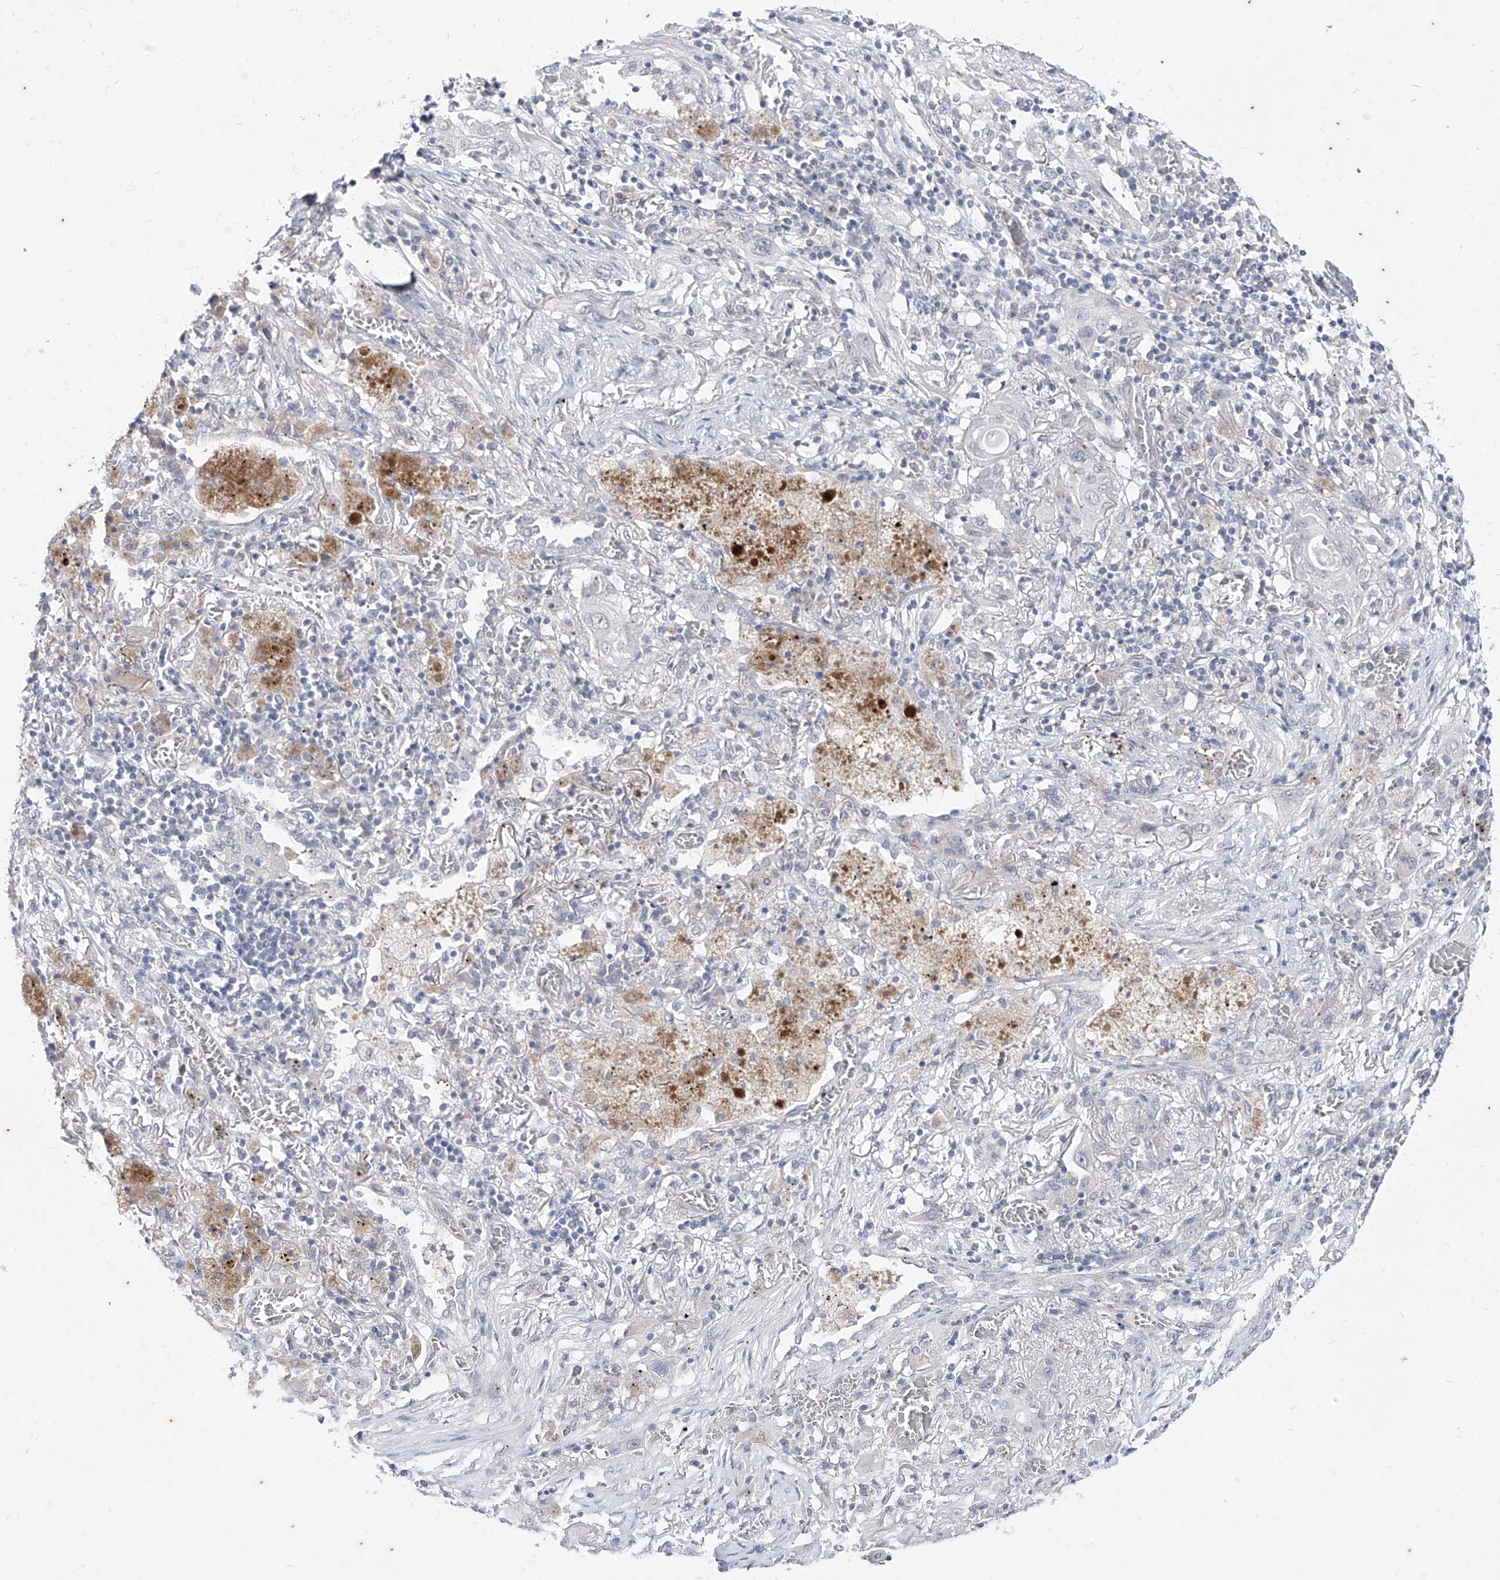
{"staining": {"intensity": "negative", "quantity": "none", "location": "none"}, "tissue": "lung cancer", "cell_type": "Tumor cells", "image_type": "cancer", "snomed": [{"axis": "morphology", "description": "Squamous cell carcinoma, NOS"}, {"axis": "topography", "description": "Lung"}], "caption": "The photomicrograph displays no staining of tumor cells in lung cancer (squamous cell carcinoma). (Immunohistochemistry (ihc), brightfield microscopy, high magnification).", "gene": "PHF20L1", "patient": {"sex": "female", "age": 47}}